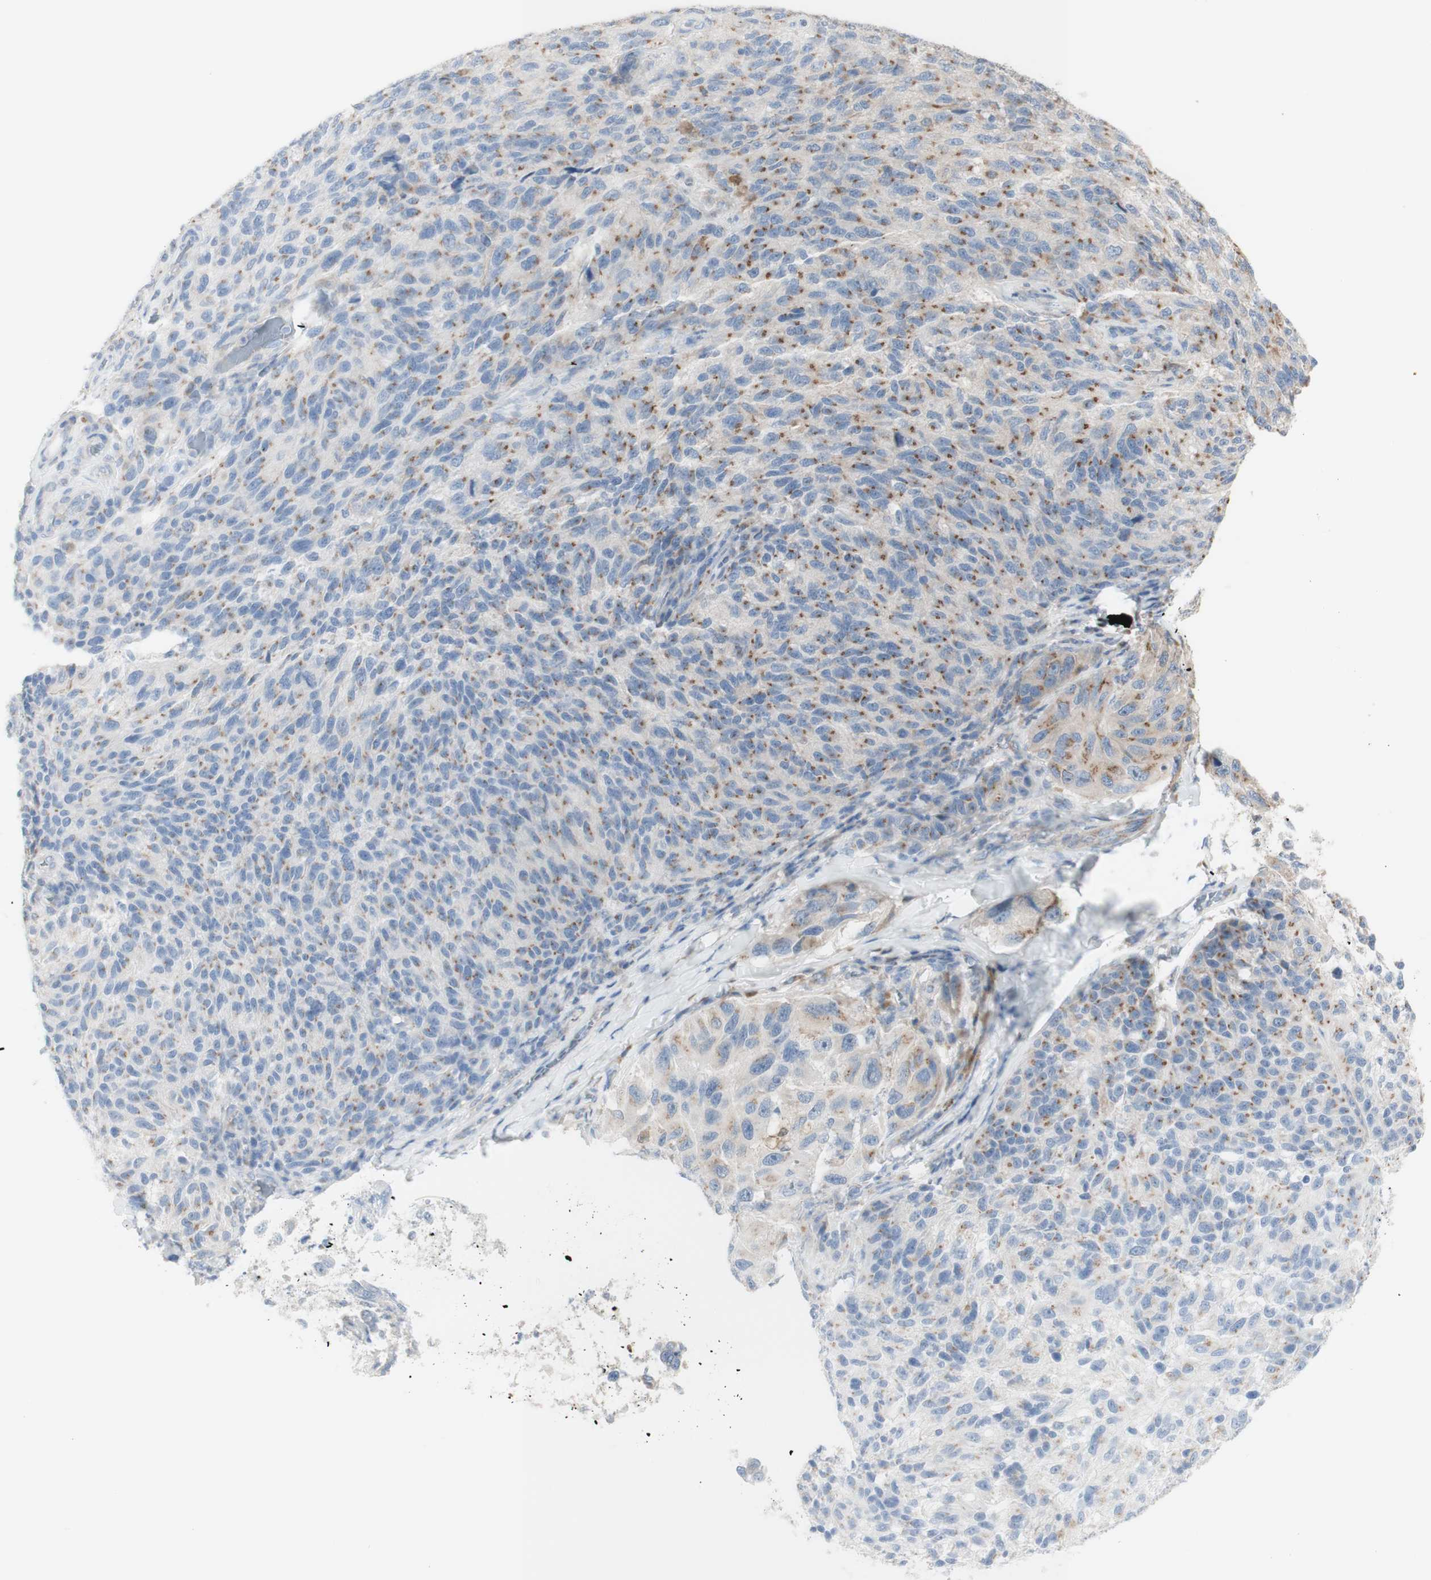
{"staining": {"intensity": "weak", "quantity": "<25%", "location": "cytoplasmic/membranous"}, "tissue": "melanoma", "cell_type": "Tumor cells", "image_type": "cancer", "snomed": [{"axis": "morphology", "description": "Malignant melanoma, NOS"}, {"axis": "topography", "description": "Skin"}], "caption": "IHC micrograph of human melanoma stained for a protein (brown), which displays no staining in tumor cells.", "gene": "C3orf52", "patient": {"sex": "female", "age": 73}}